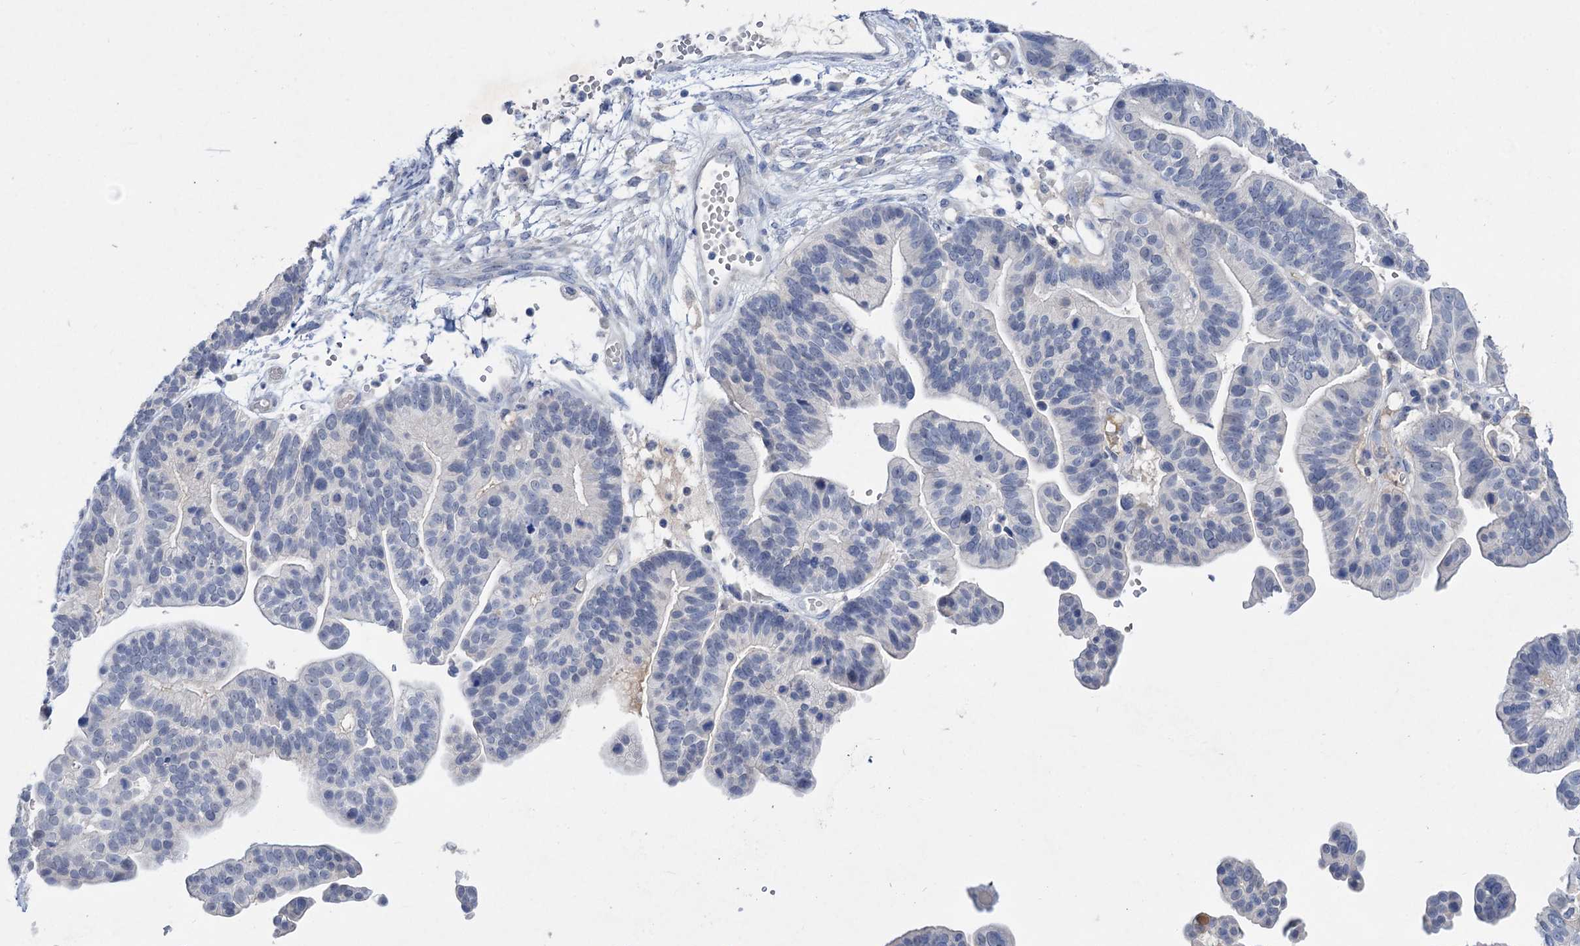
{"staining": {"intensity": "negative", "quantity": "none", "location": "none"}, "tissue": "ovarian cancer", "cell_type": "Tumor cells", "image_type": "cancer", "snomed": [{"axis": "morphology", "description": "Cystadenocarcinoma, serous, NOS"}, {"axis": "topography", "description": "Ovary"}], "caption": "Immunohistochemistry (IHC) of human ovarian serous cystadenocarcinoma demonstrates no expression in tumor cells.", "gene": "ATP4A", "patient": {"sex": "female", "age": 56}}